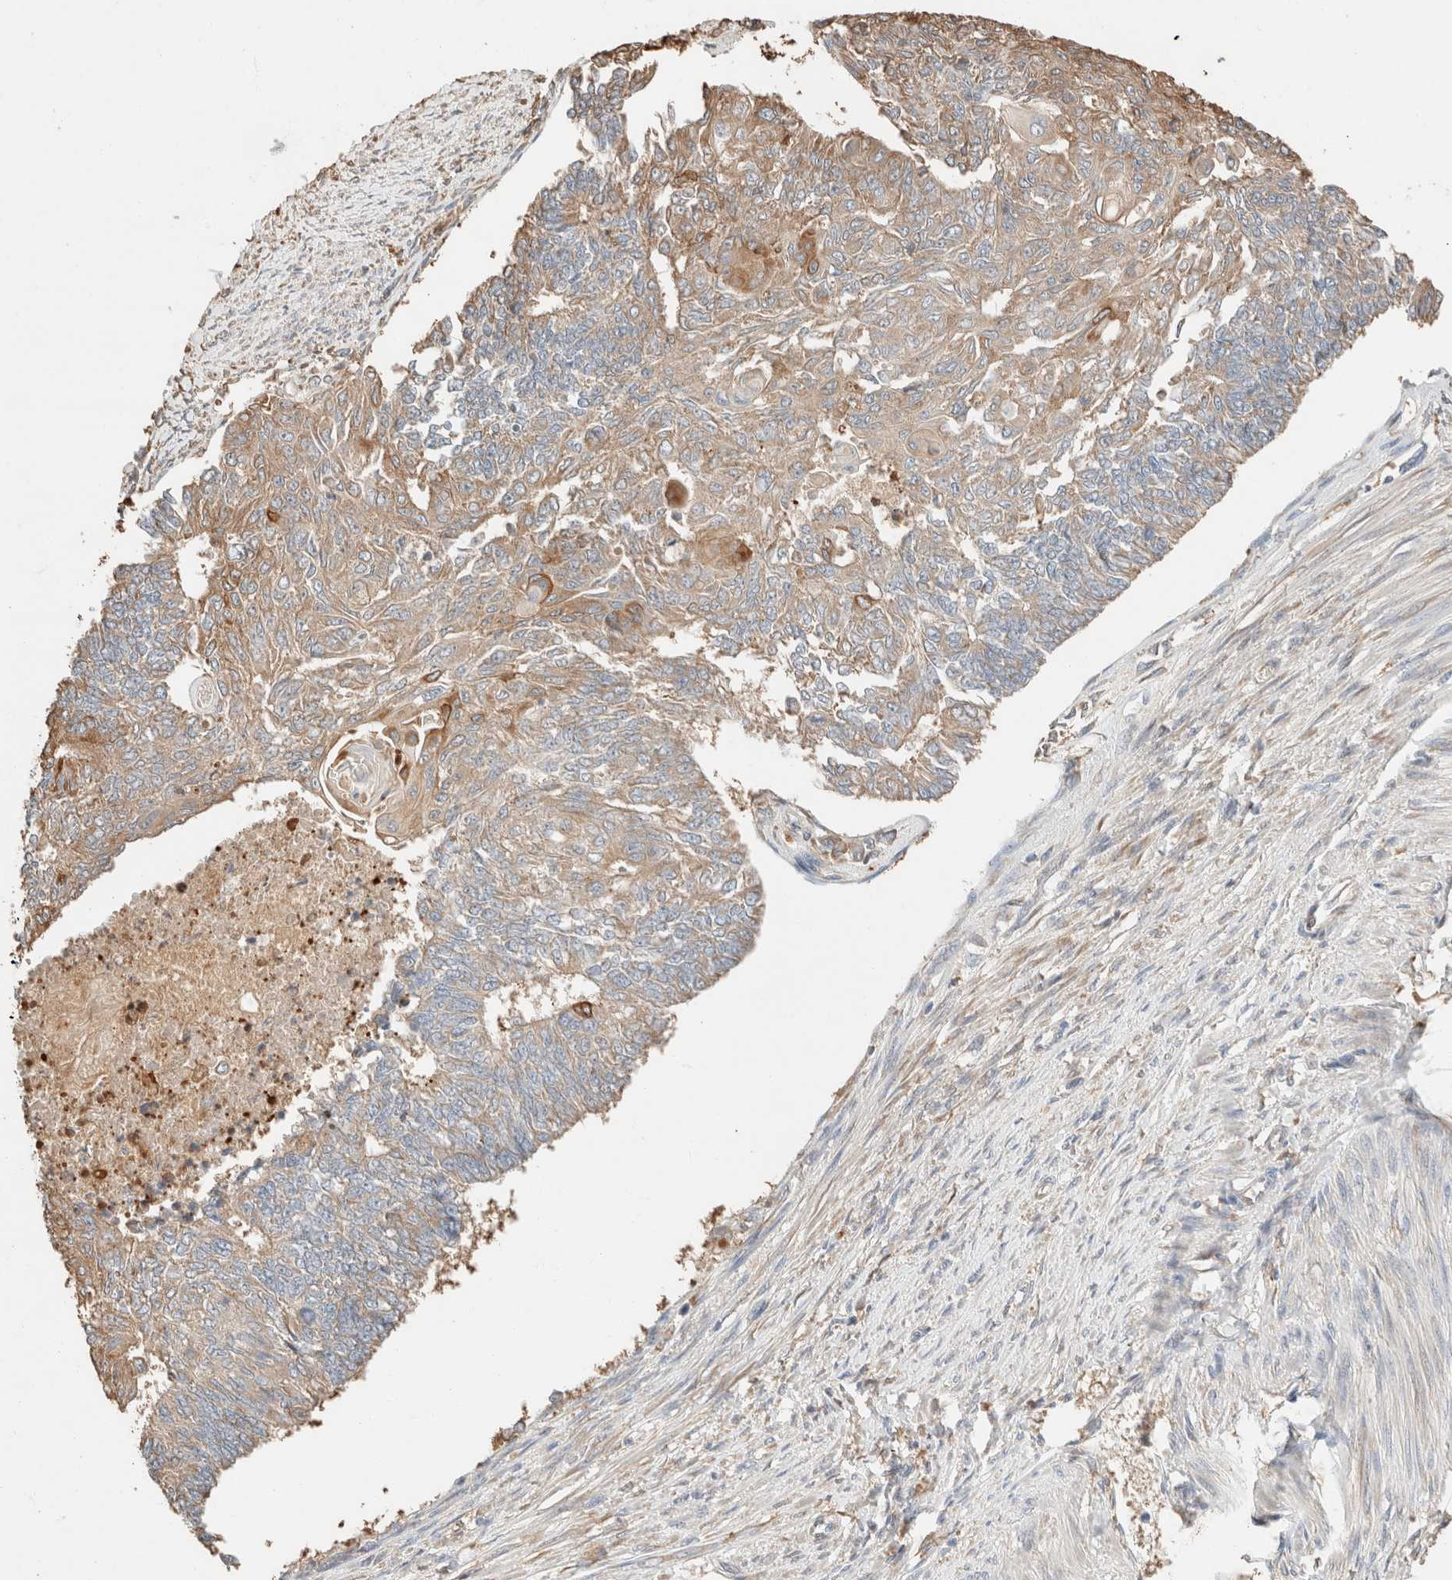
{"staining": {"intensity": "weak", "quantity": ">75%", "location": "cytoplasmic/membranous"}, "tissue": "endometrial cancer", "cell_type": "Tumor cells", "image_type": "cancer", "snomed": [{"axis": "morphology", "description": "Adenocarcinoma, NOS"}, {"axis": "topography", "description": "Endometrium"}], "caption": "A micrograph of endometrial cancer stained for a protein exhibits weak cytoplasmic/membranous brown staining in tumor cells. (DAB IHC, brown staining for protein, blue staining for nuclei).", "gene": "TUBD1", "patient": {"sex": "female", "age": 32}}